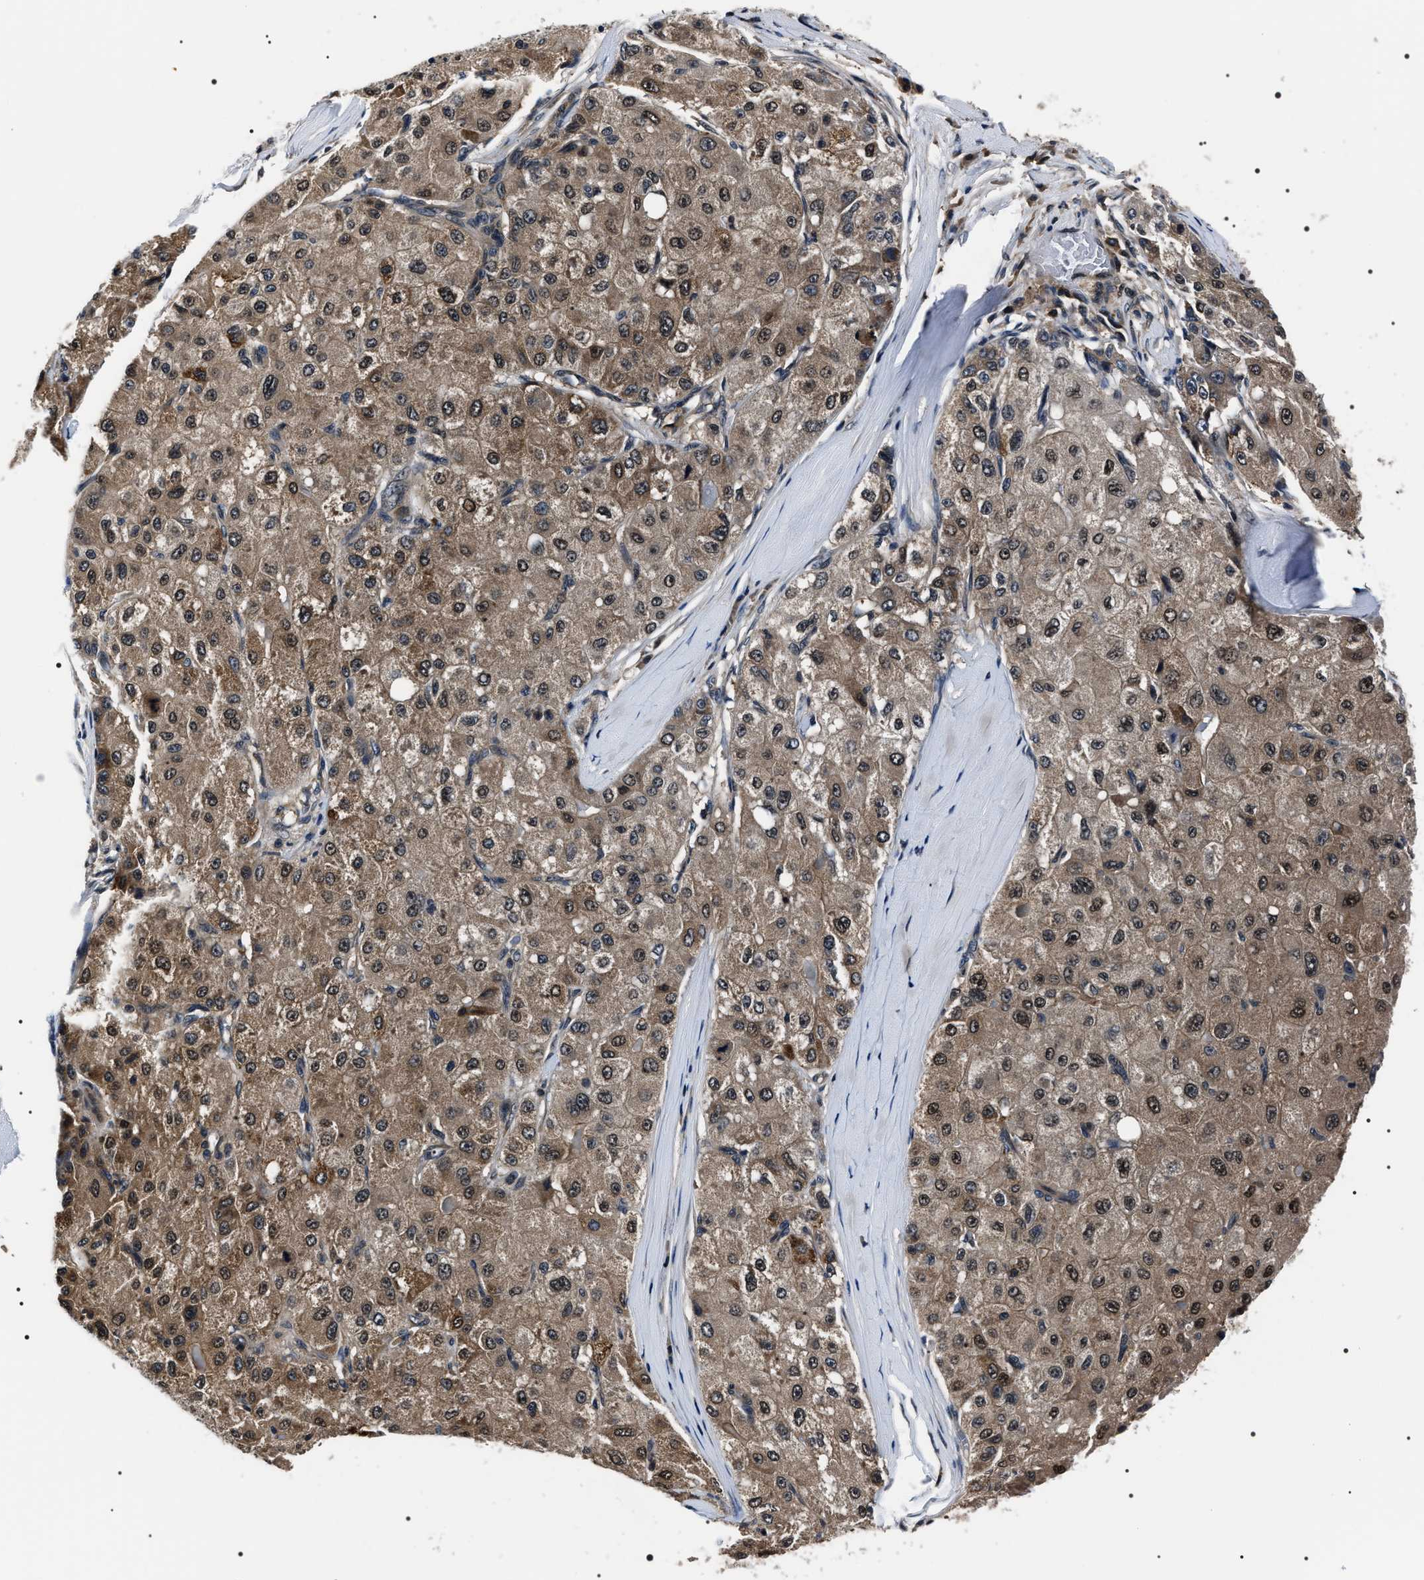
{"staining": {"intensity": "moderate", "quantity": ">75%", "location": "cytoplasmic/membranous,nuclear"}, "tissue": "liver cancer", "cell_type": "Tumor cells", "image_type": "cancer", "snomed": [{"axis": "morphology", "description": "Carcinoma, Hepatocellular, NOS"}, {"axis": "topography", "description": "Liver"}], "caption": "Protein expression analysis of human liver cancer reveals moderate cytoplasmic/membranous and nuclear positivity in about >75% of tumor cells. (DAB (3,3'-diaminobenzidine) = brown stain, brightfield microscopy at high magnification).", "gene": "SIPA1", "patient": {"sex": "male", "age": 80}}